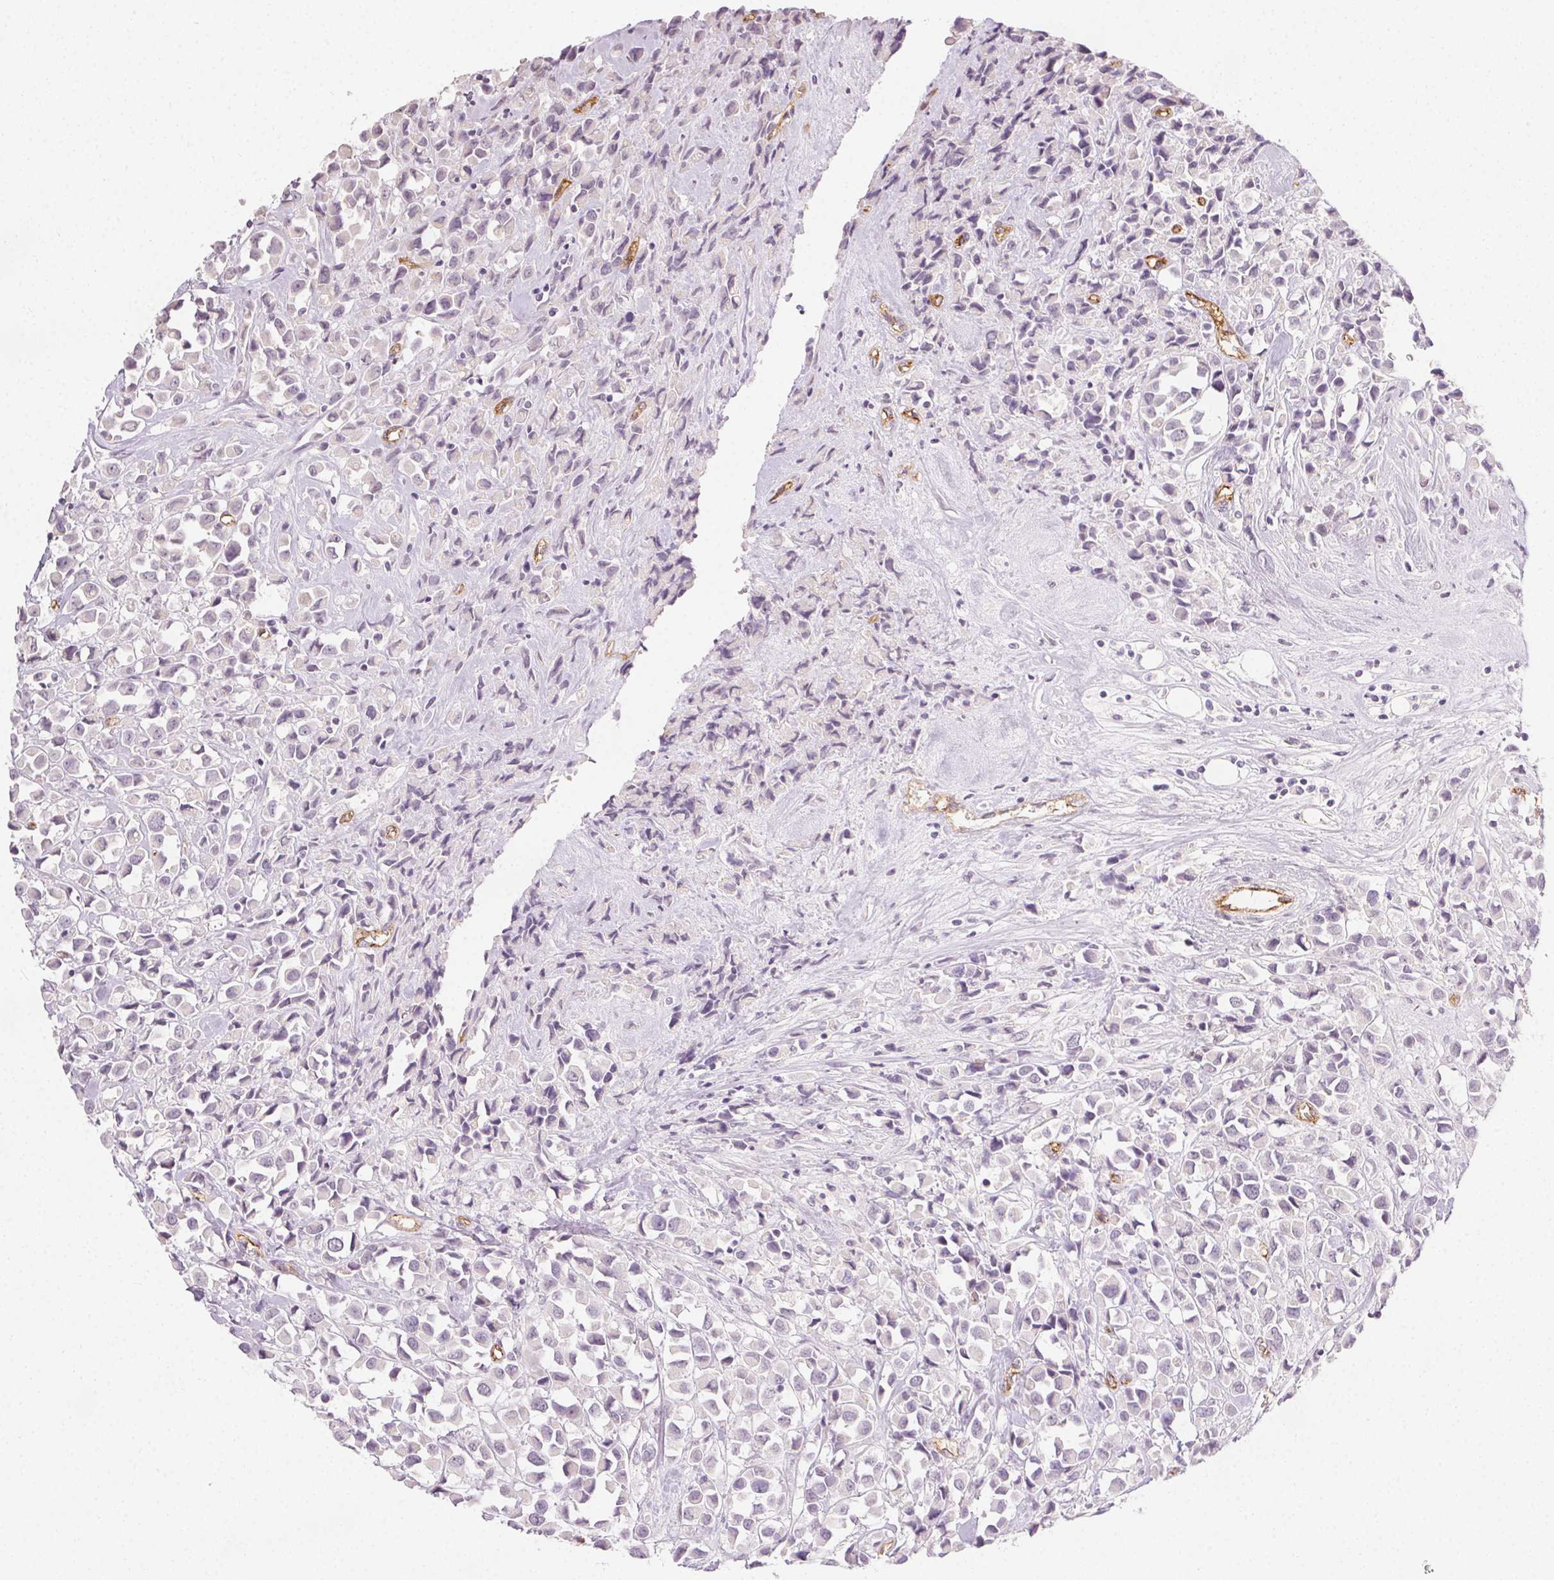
{"staining": {"intensity": "negative", "quantity": "none", "location": "none"}, "tissue": "breast cancer", "cell_type": "Tumor cells", "image_type": "cancer", "snomed": [{"axis": "morphology", "description": "Duct carcinoma"}, {"axis": "topography", "description": "Breast"}], "caption": "Human breast invasive ductal carcinoma stained for a protein using immunohistochemistry (IHC) exhibits no positivity in tumor cells.", "gene": "PODXL", "patient": {"sex": "female", "age": 61}}